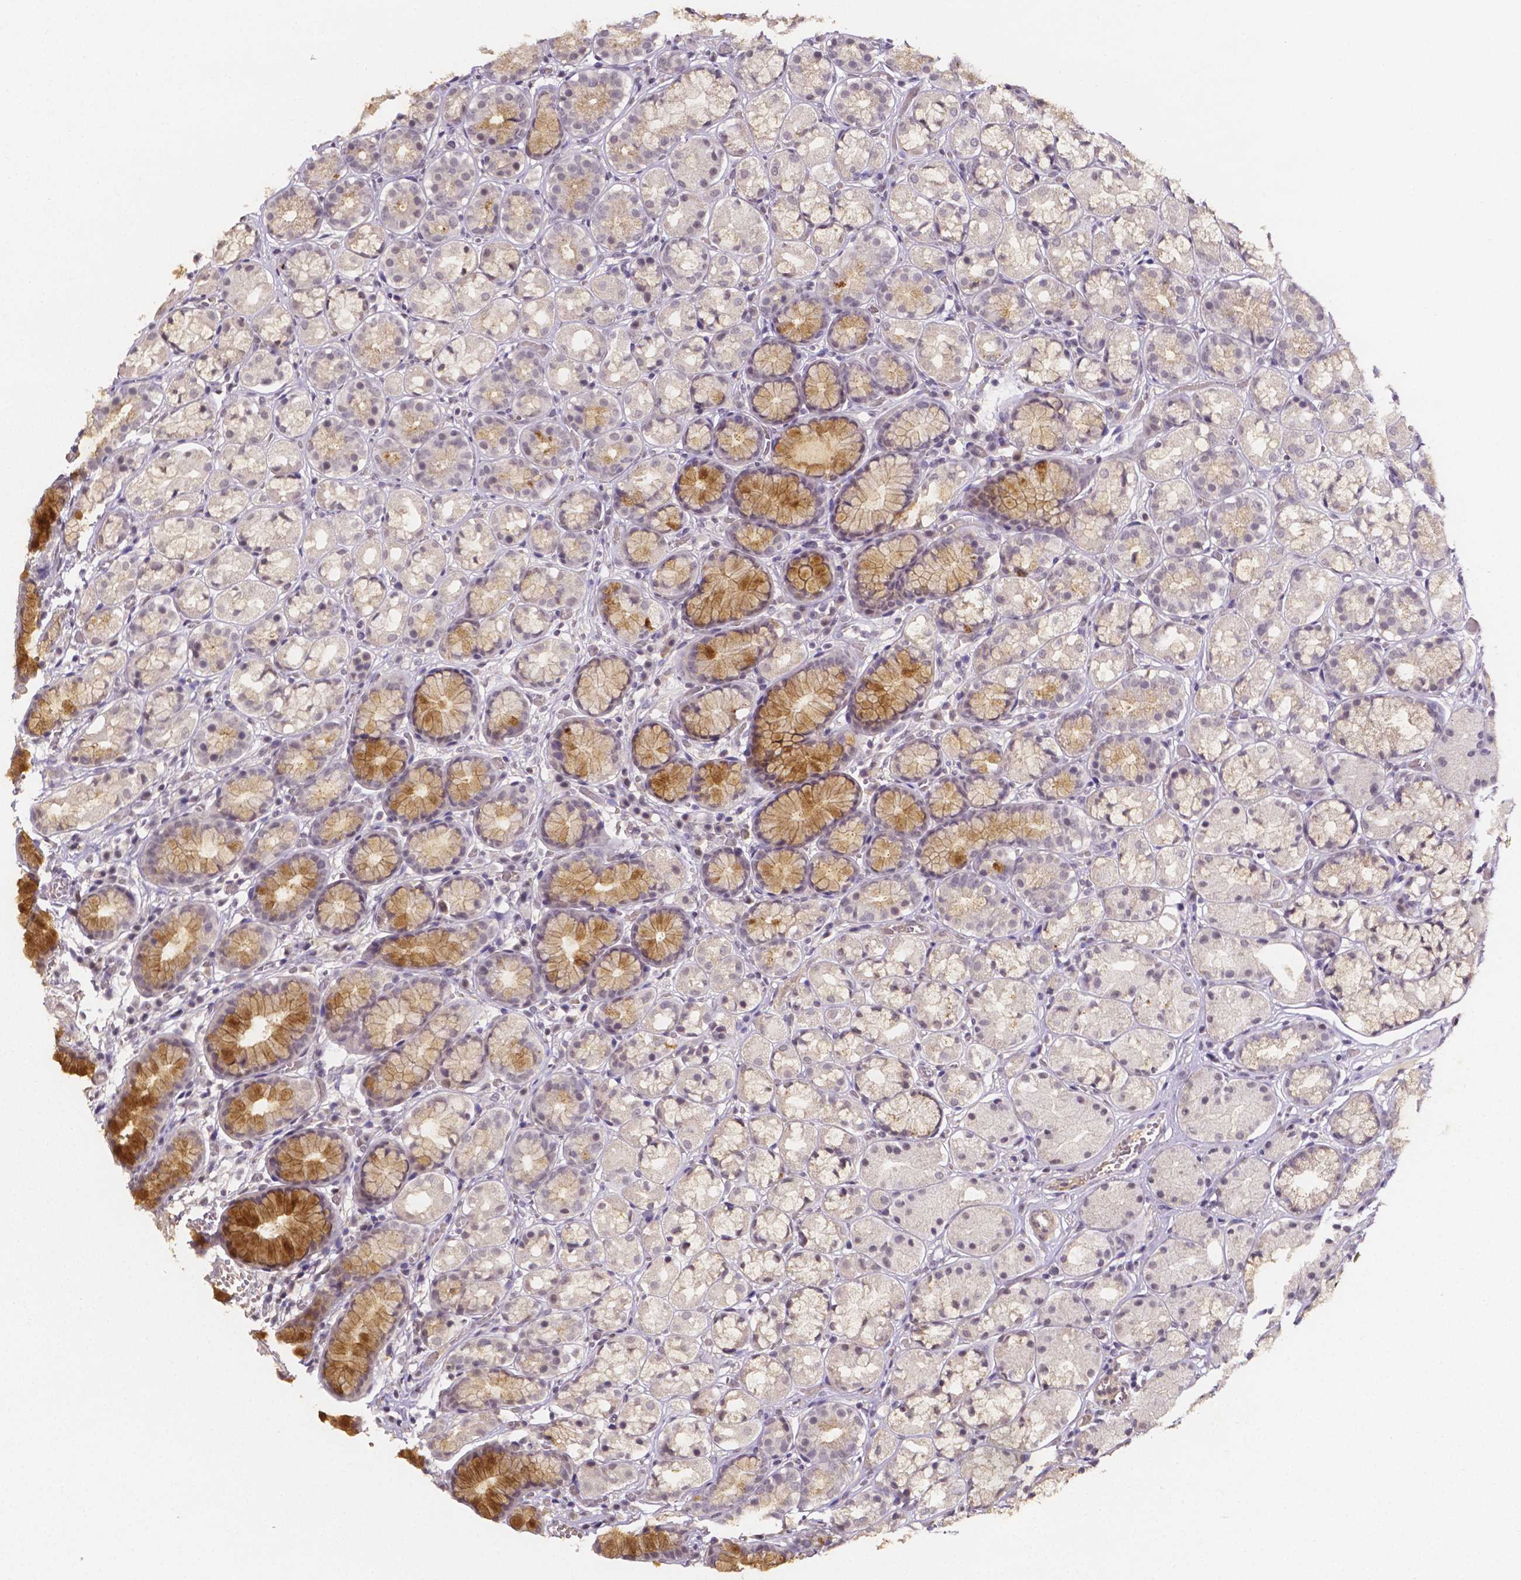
{"staining": {"intensity": "strong", "quantity": "<25%", "location": "cytoplasmic/membranous"}, "tissue": "stomach", "cell_type": "Glandular cells", "image_type": "normal", "snomed": [{"axis": "morphology", "description": "Normal tissue, NOS"}, {"axis": "topography", "description": "Smooth muscle"}, {"axis": "topography", "description": "Stomach"}], "caption": "Protein staining of unremarkable stomach demonstrates strong cytoplasmic/membranous staining in approximately <25% of glandular cells. (Brightfield microscopy of DAB IHC at high magnification).", "gene": "NRGN", "patient": {"sex": "male", "age": 70}}